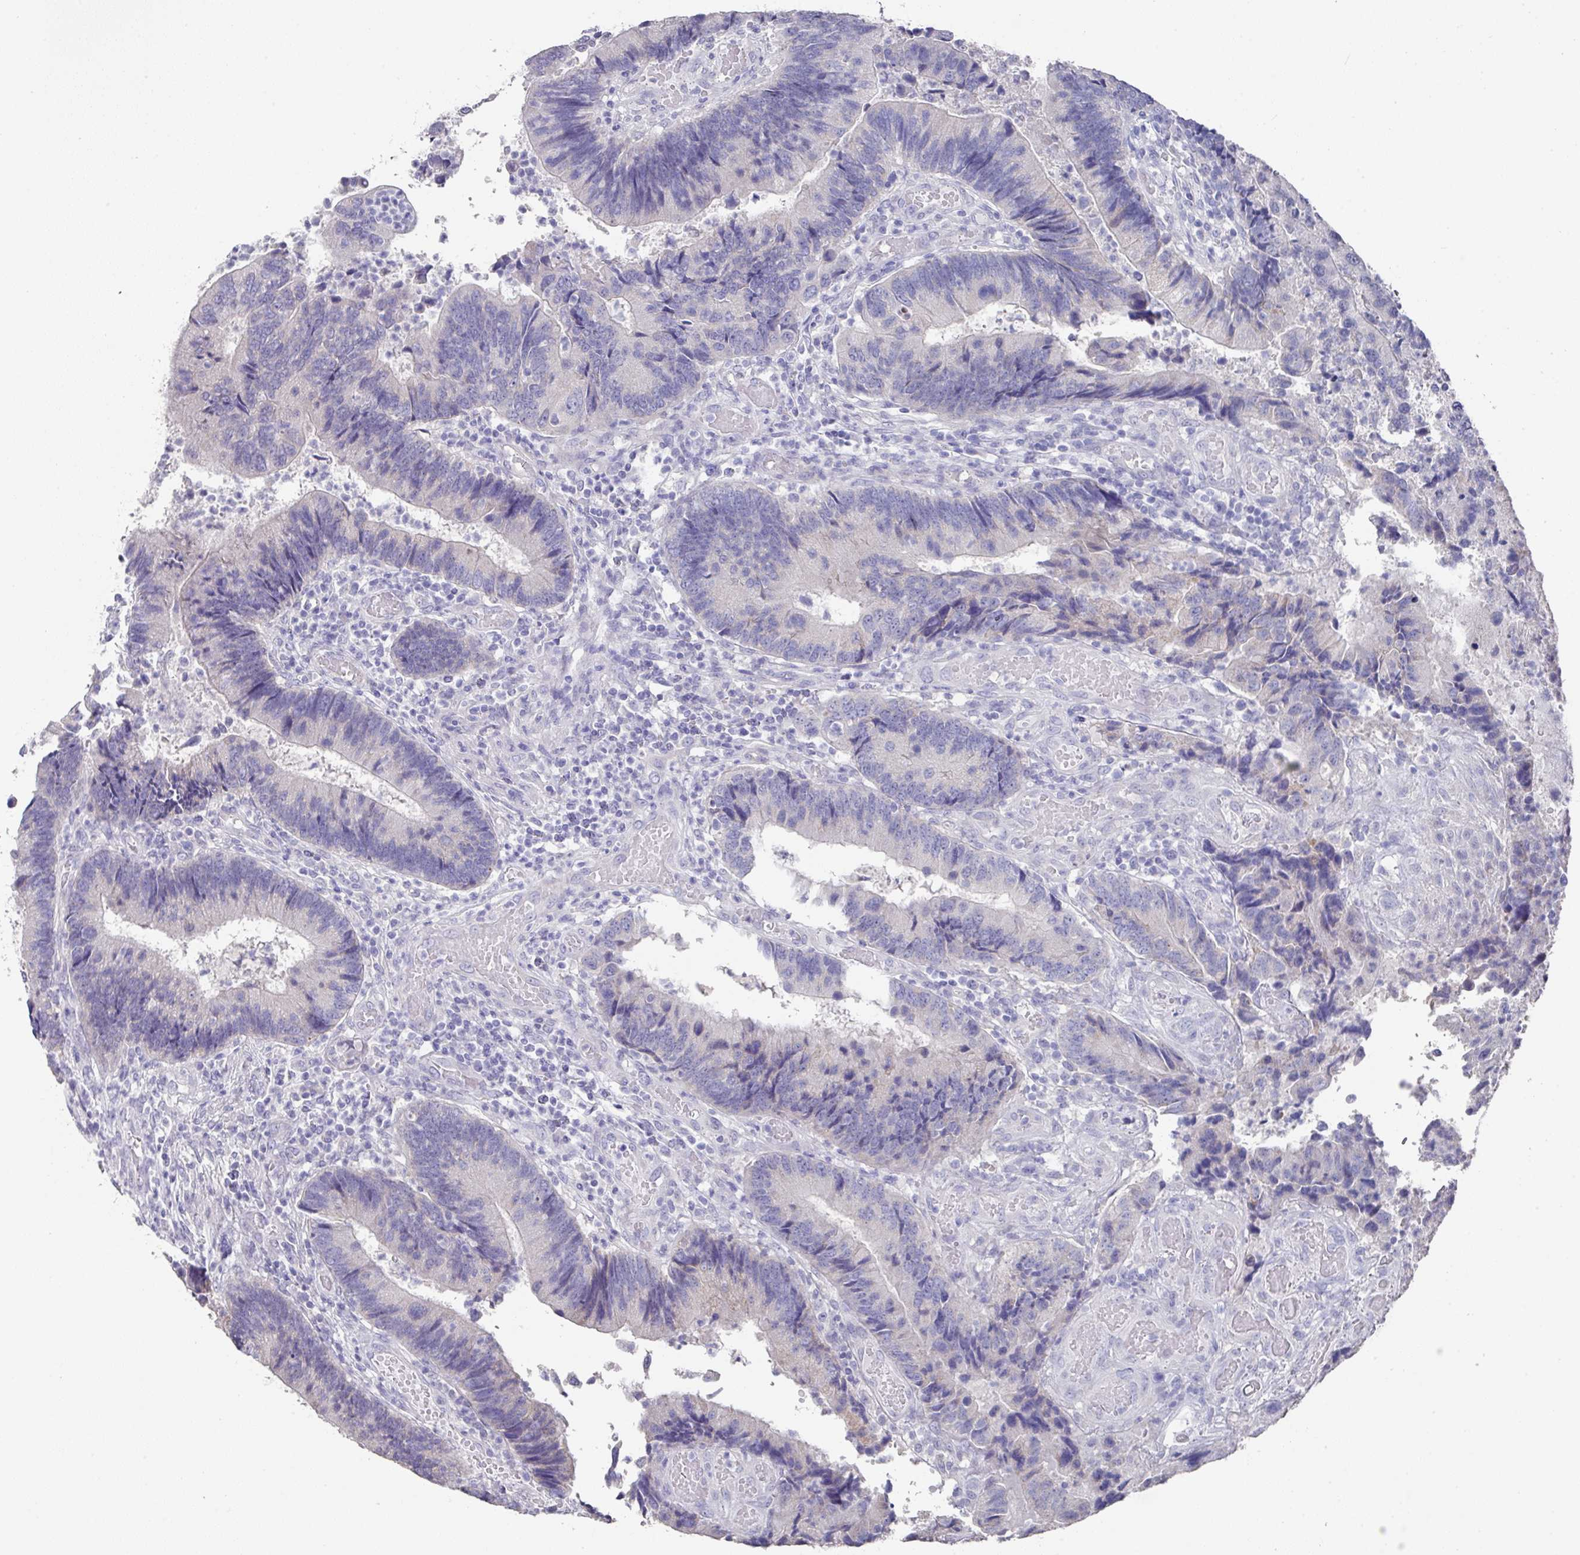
{"staining": {"intensity": "negative", "quantity": "none", "location": "none"}, "tissue": "colorectal cancer", "cell_type": "Tumor cells", "image_type": "cancer", "snomed": [{"axis": "morphology", "description": "Adenocarcinoma, NOS"}, {"axis": "topography", "description": "Colon"}], "caption": "Human adenocarcinoma (colorectal) stained for a protein using immunohistochemistry demonstrates no positivity in tumor cells.", "gene": "DAZL", "patient": {"sex": "female", "age": 67}}